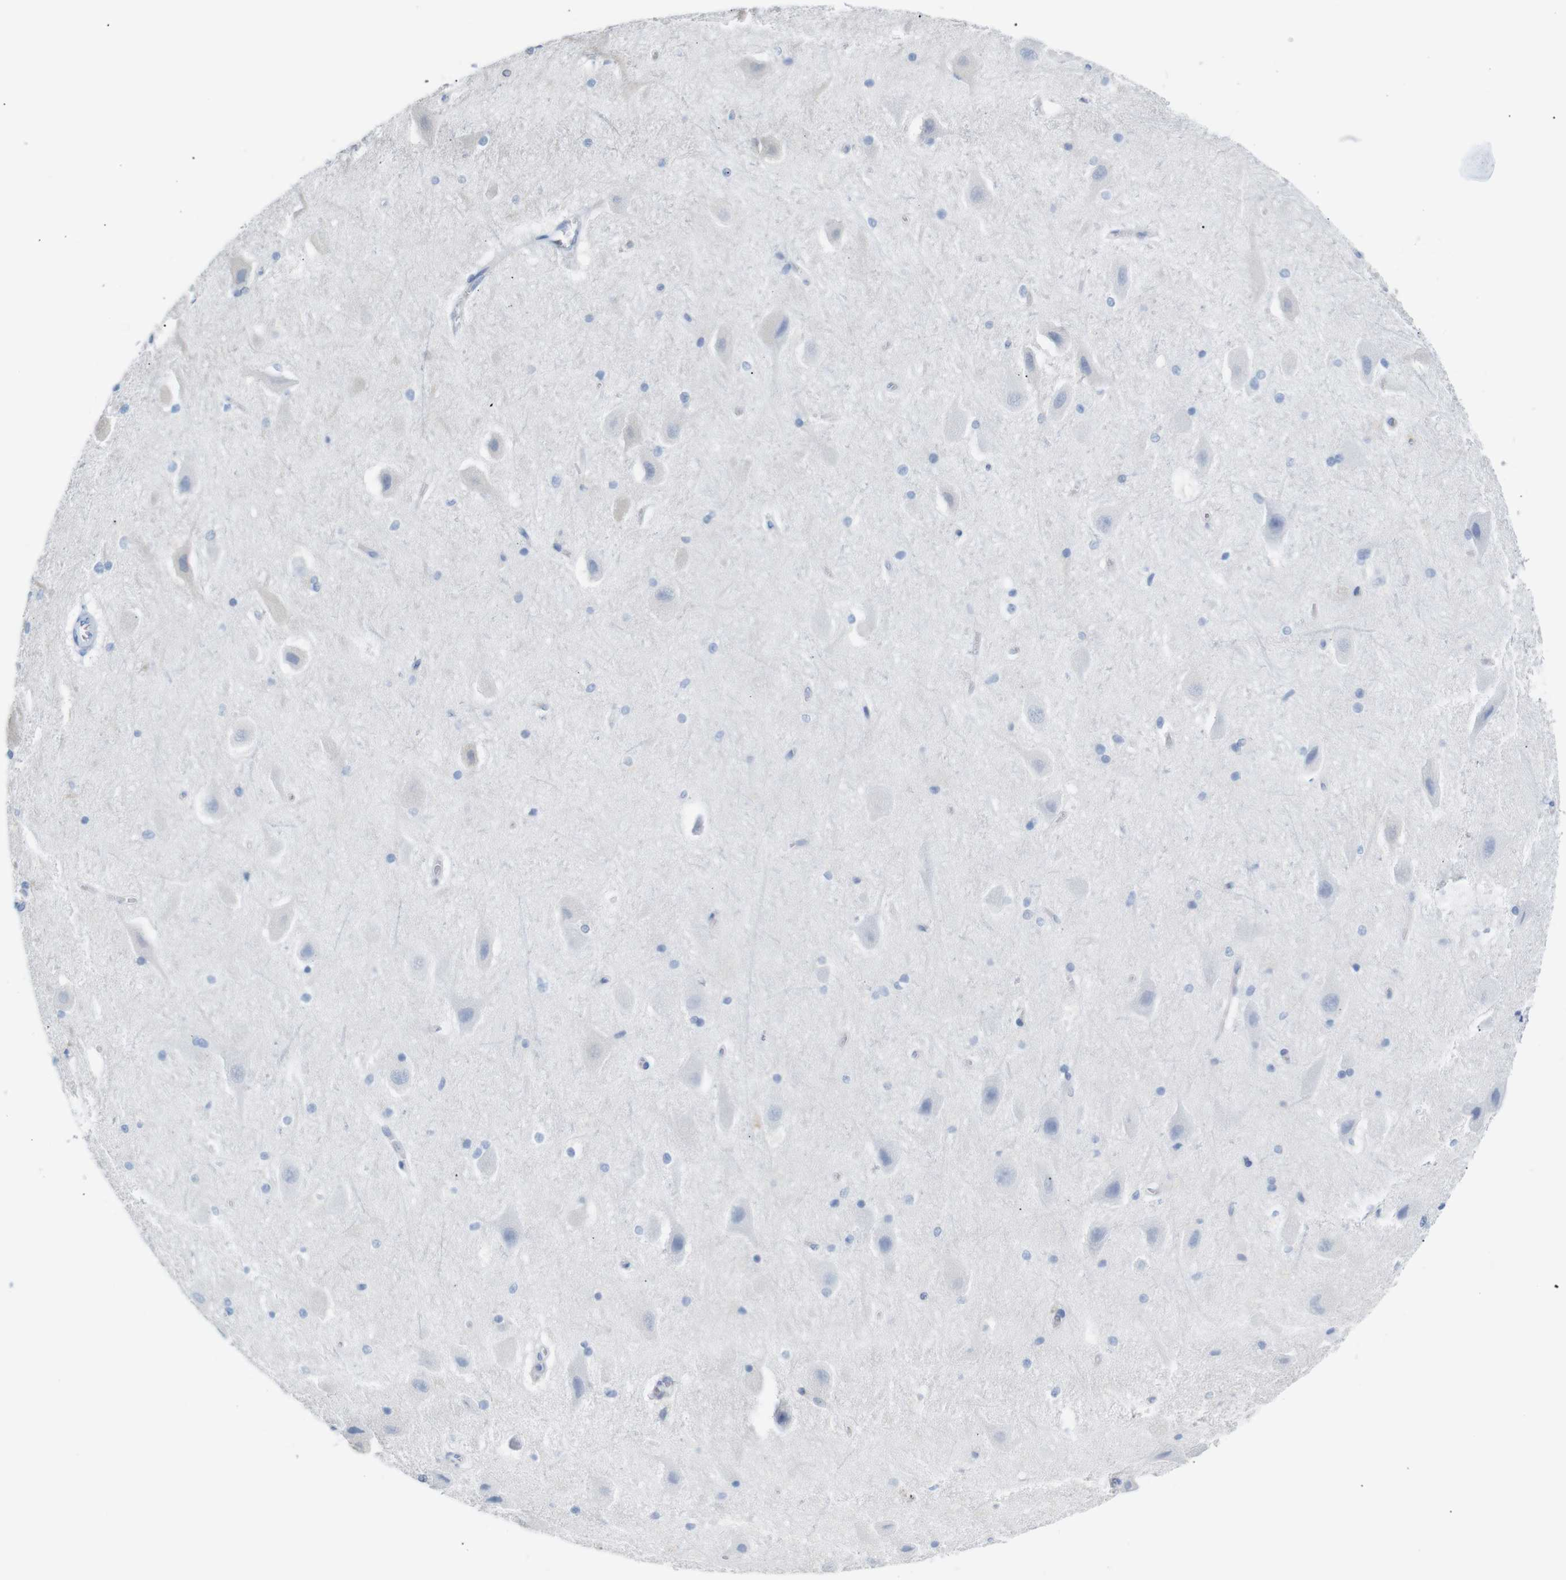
{"staining": {"intensity": "negative", "quantity": "none", "location": "none"}, "tissue": "hippocampus", "cell_type": "Glial cells", "image_type": "normal", "snomed": [{"axis": "morphology", "description": "Normal tissue, NOS"}, {"axis": "topography", "description": "Hippocampus"}], "caption": "Immunohistochemistry (IHC) photomicrograph of normal hippocampus: hippocampus stained with DAB exhibits no significant protein staining in glial cells. Brightfield microscopy of immunohistochemistry (IHC) stained with DAB (3,3'-diaminobenzidine) (brown) and hematoxylin (blue), captured at high magnification.", "gene": "ERVMER34", "patient": {"sex": "female", "age": 19}}